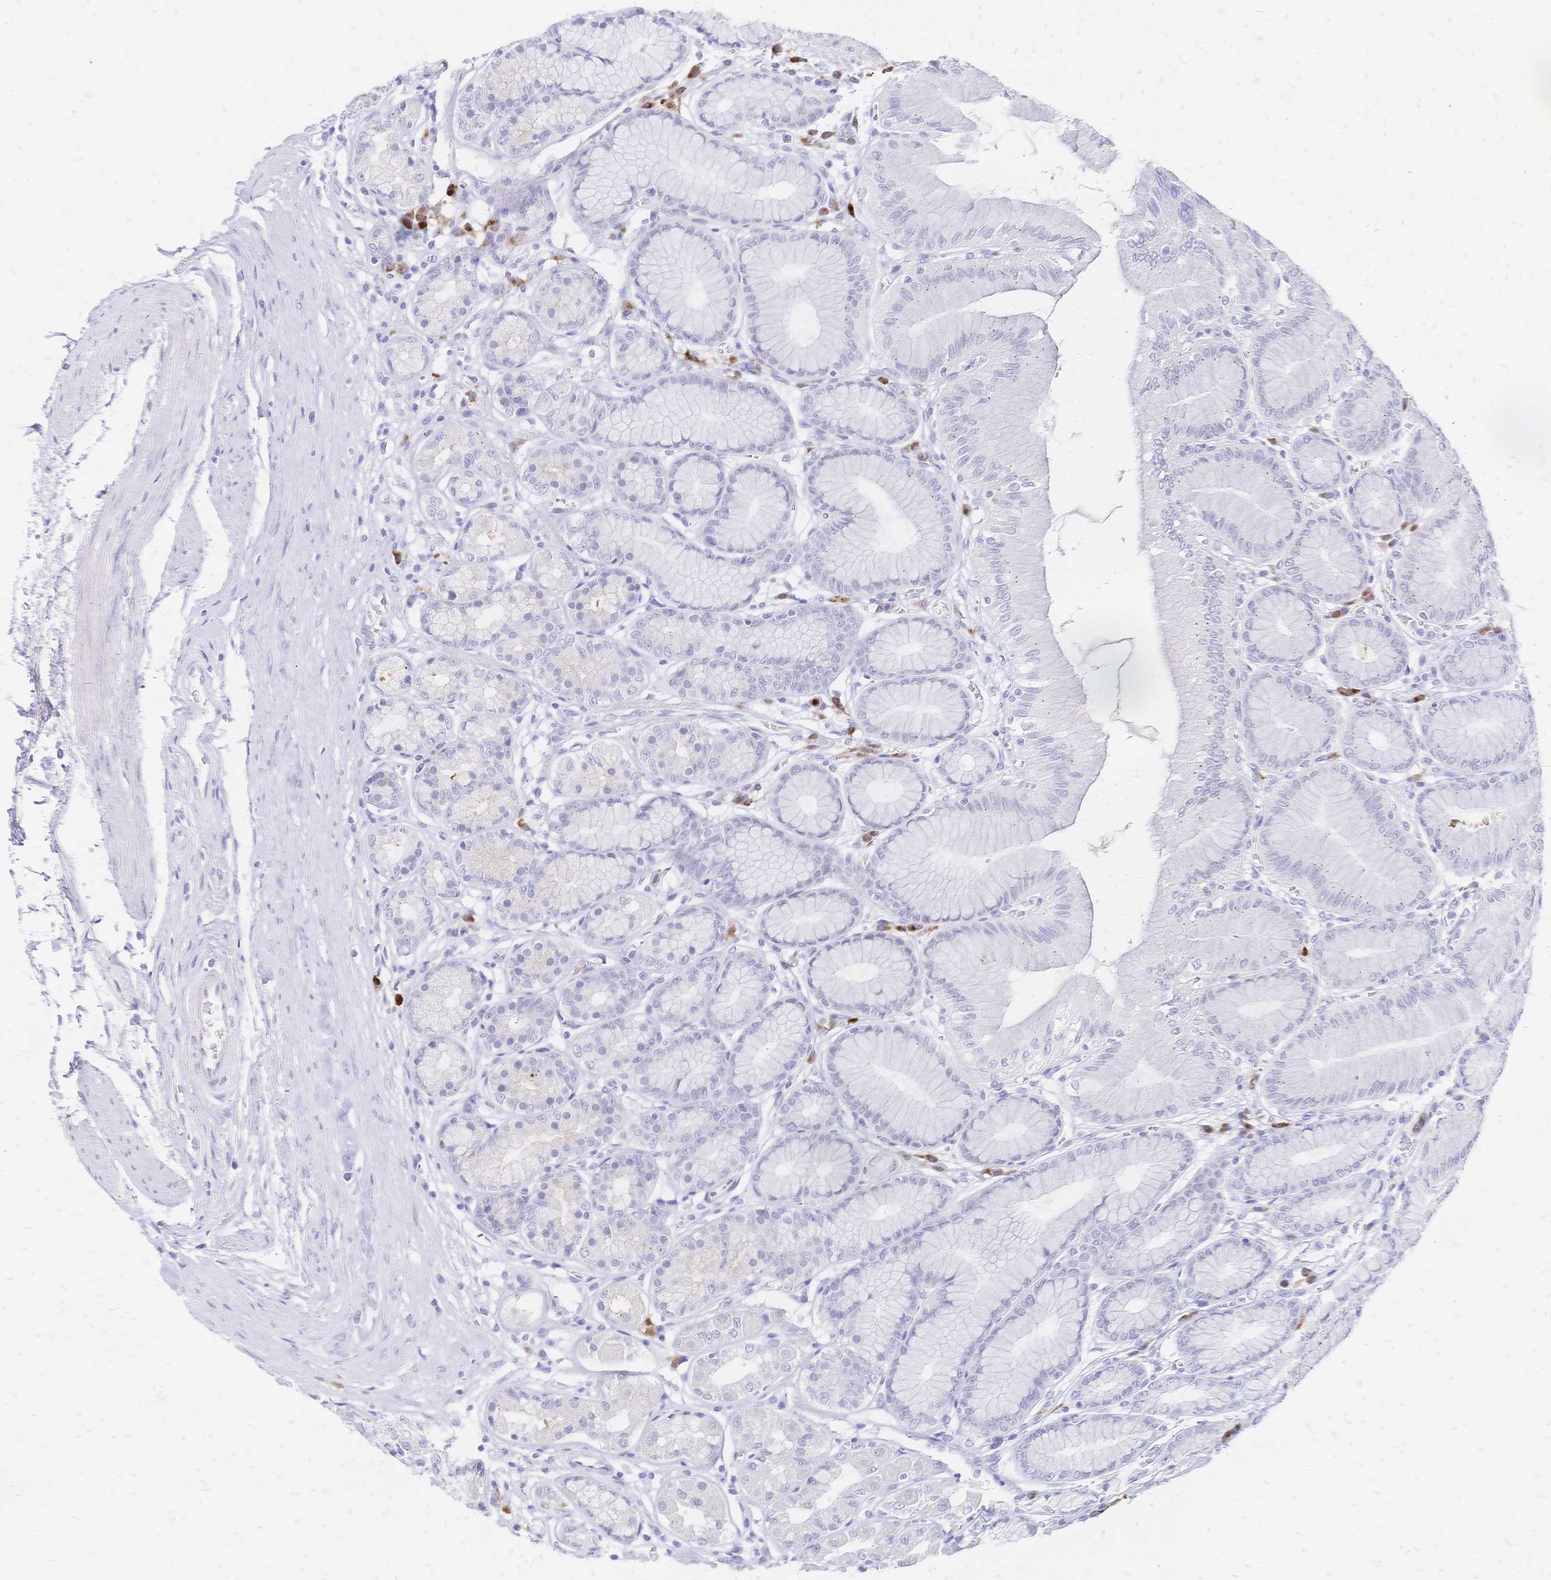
{"staining": {"intensity": "negative", "quantity": "none", "location": "none"}, "tissue": "stomach", "cell_type": "Glandular cells", "image_type": "normal", "snomed": [{"axis": "morphology", "description": "Normal tissue, NOS"}, {"axis": "topography", "description": "Stomach"}, {"axis": "topography", "description": "Stomach, lower"}], "caption": "Immunohistochemistry (IHC) of unremarkable human stomach reveals no staining in glandular cells.", "gene": "PSORS1C2", "patient": {"sex": "male", "age": 76}}